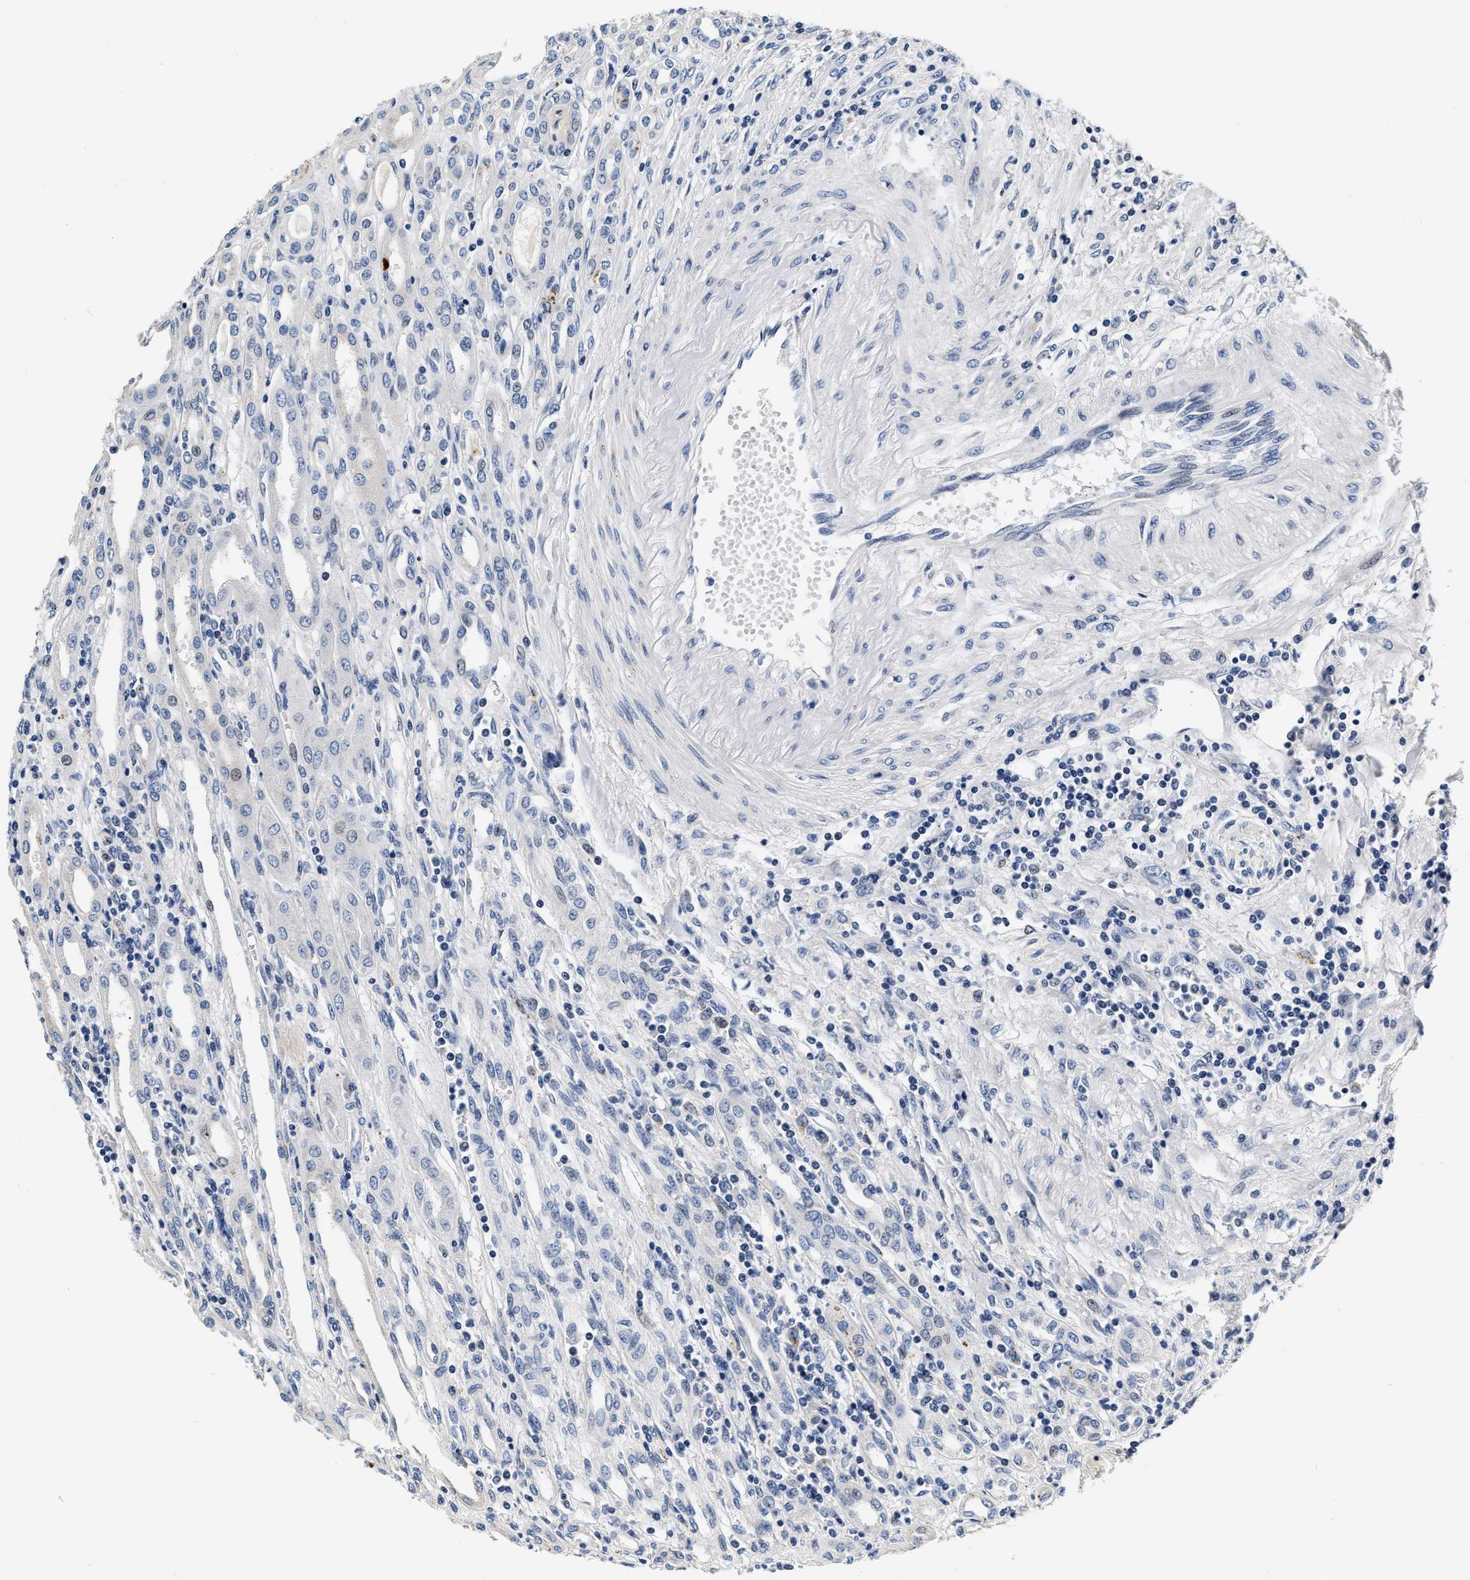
{"staining": {"intensity": "negative", "quantity": "none", "location": "none"}, "tissue": "renal cancer", "cell_type": "Tumor cells", "image_type": "cancer", "snomed": [{"axis": "morphology", "description": "Adenocarcinoma, NOS"}, {"axis": "topography", "description": "Kidney"}], "caption": "Immunohistochemistry histopathology image of neoplastic tissue: renal adenocarcinoma stained with DAB (3,3'-diaminobenzidine) exhibits no significant protein positivity in tumor cells.", "gene": "ABCG8", "patient": {"sex": "female", "age": 54}}